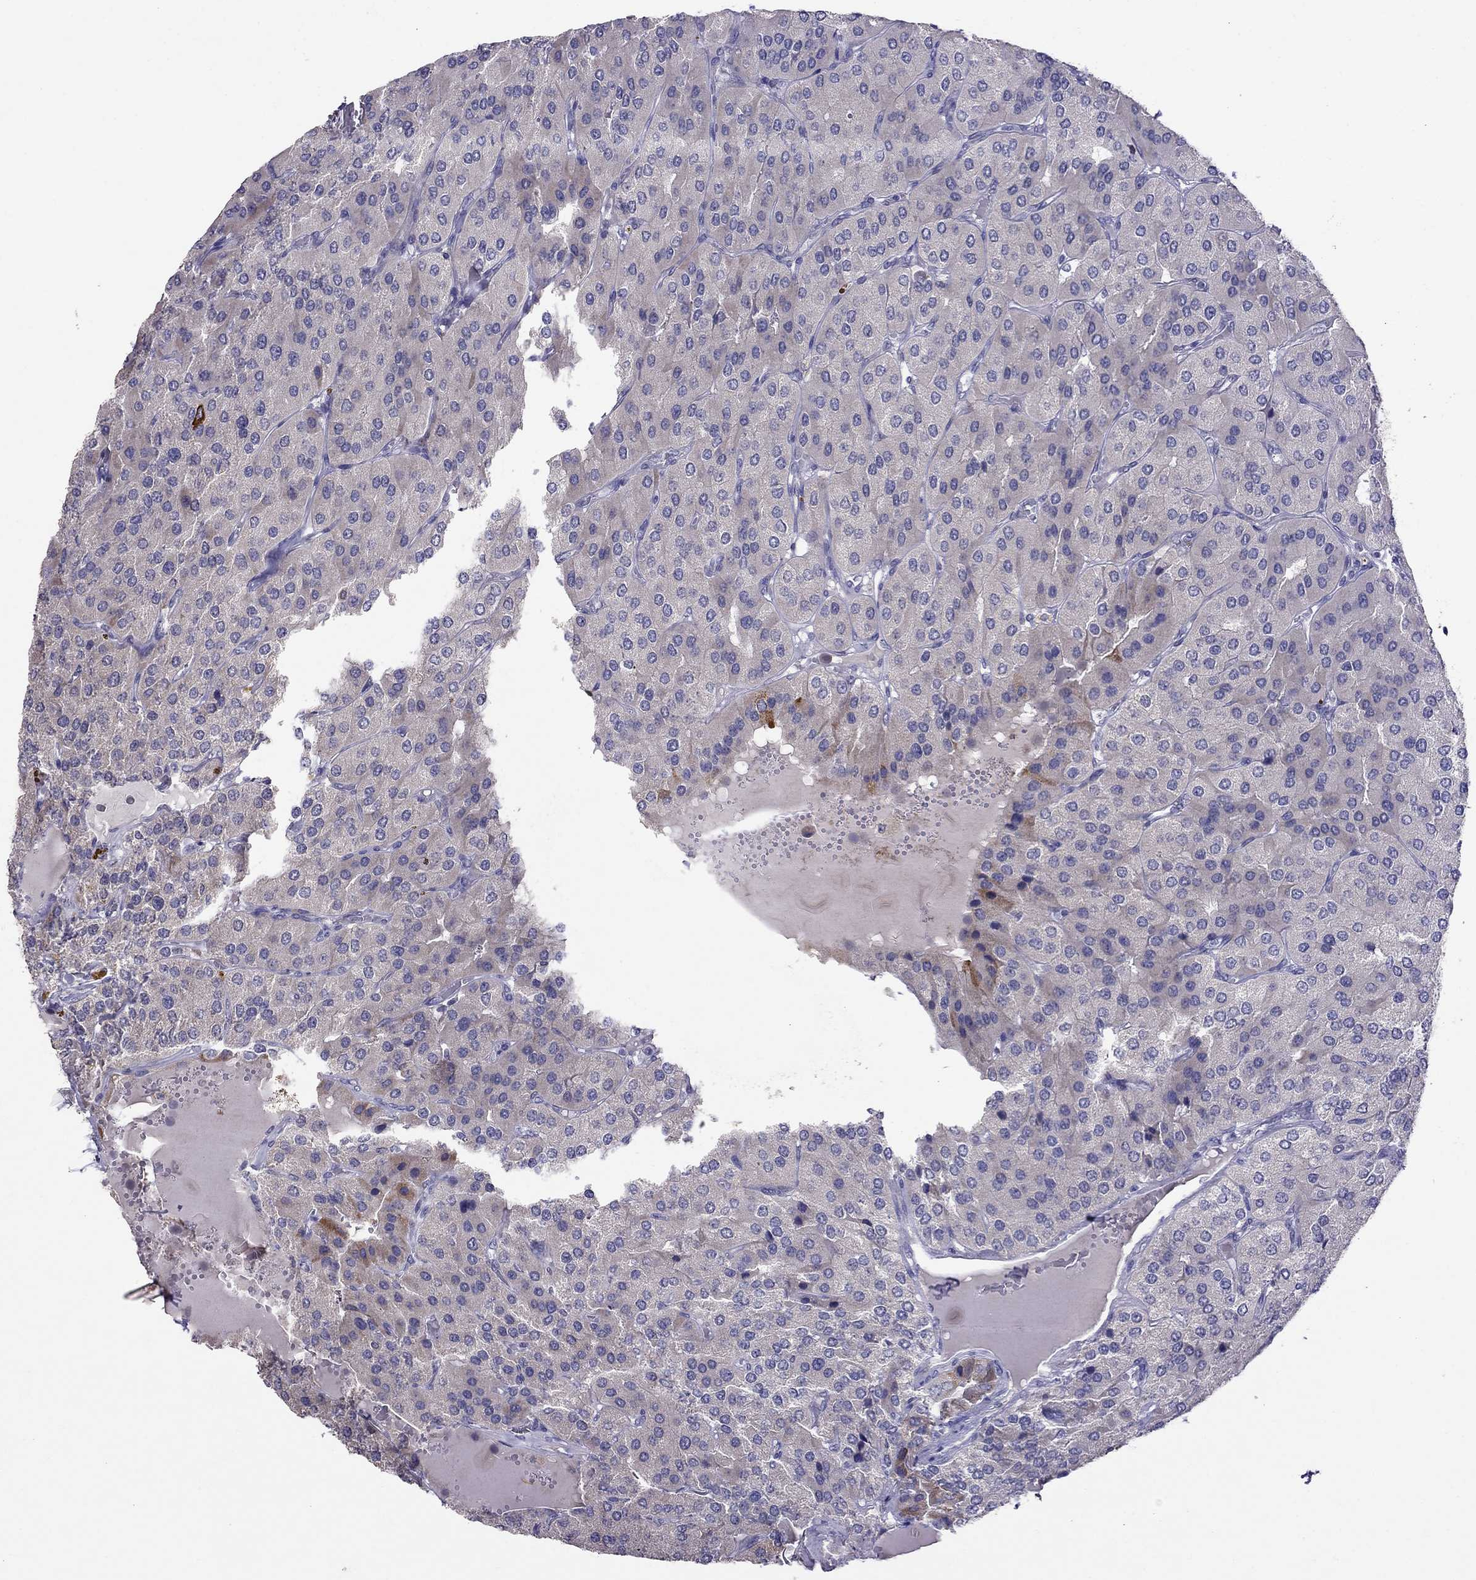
{"staining": {"intensity": "moderate", "quantity": "<25%", "location": "cytoplasmic/membranous"}, "tissue": "parathyroid gland", "cell_type": "Glandular cells", "image_type": "normal", "snomed": [{"axis": "morphology", "description": "Normal tissue, NOS"}, {"axis": "morphology", "description": "Adenoma, NOS"}, {"axis": "topography", "description": "Parathyroid gland"}], "caption": "A high-resolution histopathology image shows IHC staining of normal parathyroid gland, which exhibits moderate cytoplasmic/membranous expression in approximately <25% of glandular cells.", "gene": "MYO3B", "patient": {"sex": "female", "age": 86}}